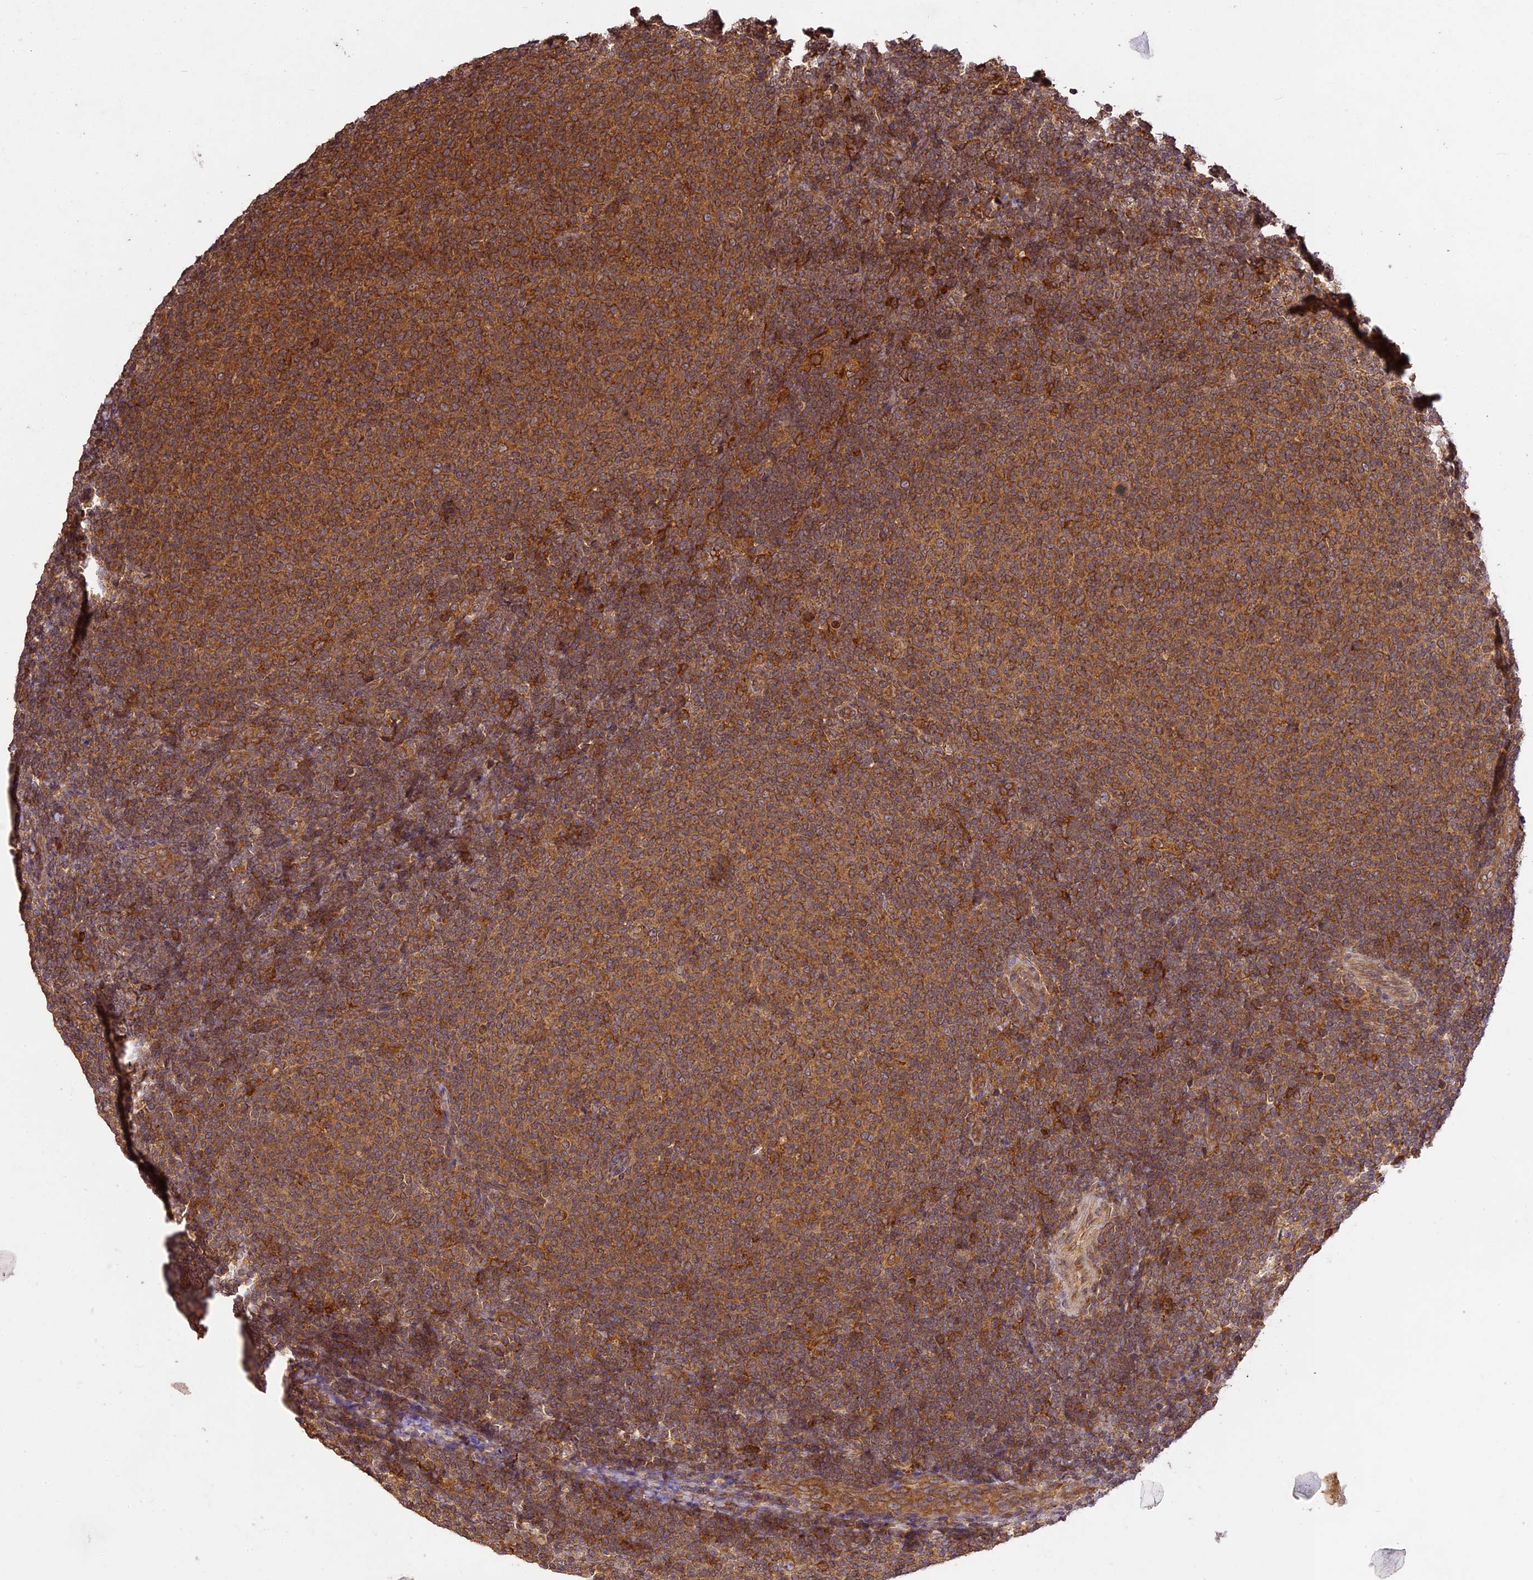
{"staining": {"intensity": "moderate", "quantity": ">75%", "location": "cytoplasmic/membranous"}, "tissue": "lymphoma", "cell_type": "Tumor cells", "image_type": "cancer", "snomed": [{"axis": "morphology", "description": "Malignant lymphoma, non-Hodgkin's type, Low grade"}, {"axis": "topography", "description": "Lymph node"}], "caption": "There is medium levels of moderate cytoplasmic/membranous staining in tumor cells of low-grade malignant lymphoma, non-Hodgkin's type, as demonstrated by immunohistochemical staining (brown color).", "gene": "BRAP", "patient": {"sex": "male", "age": 66}}